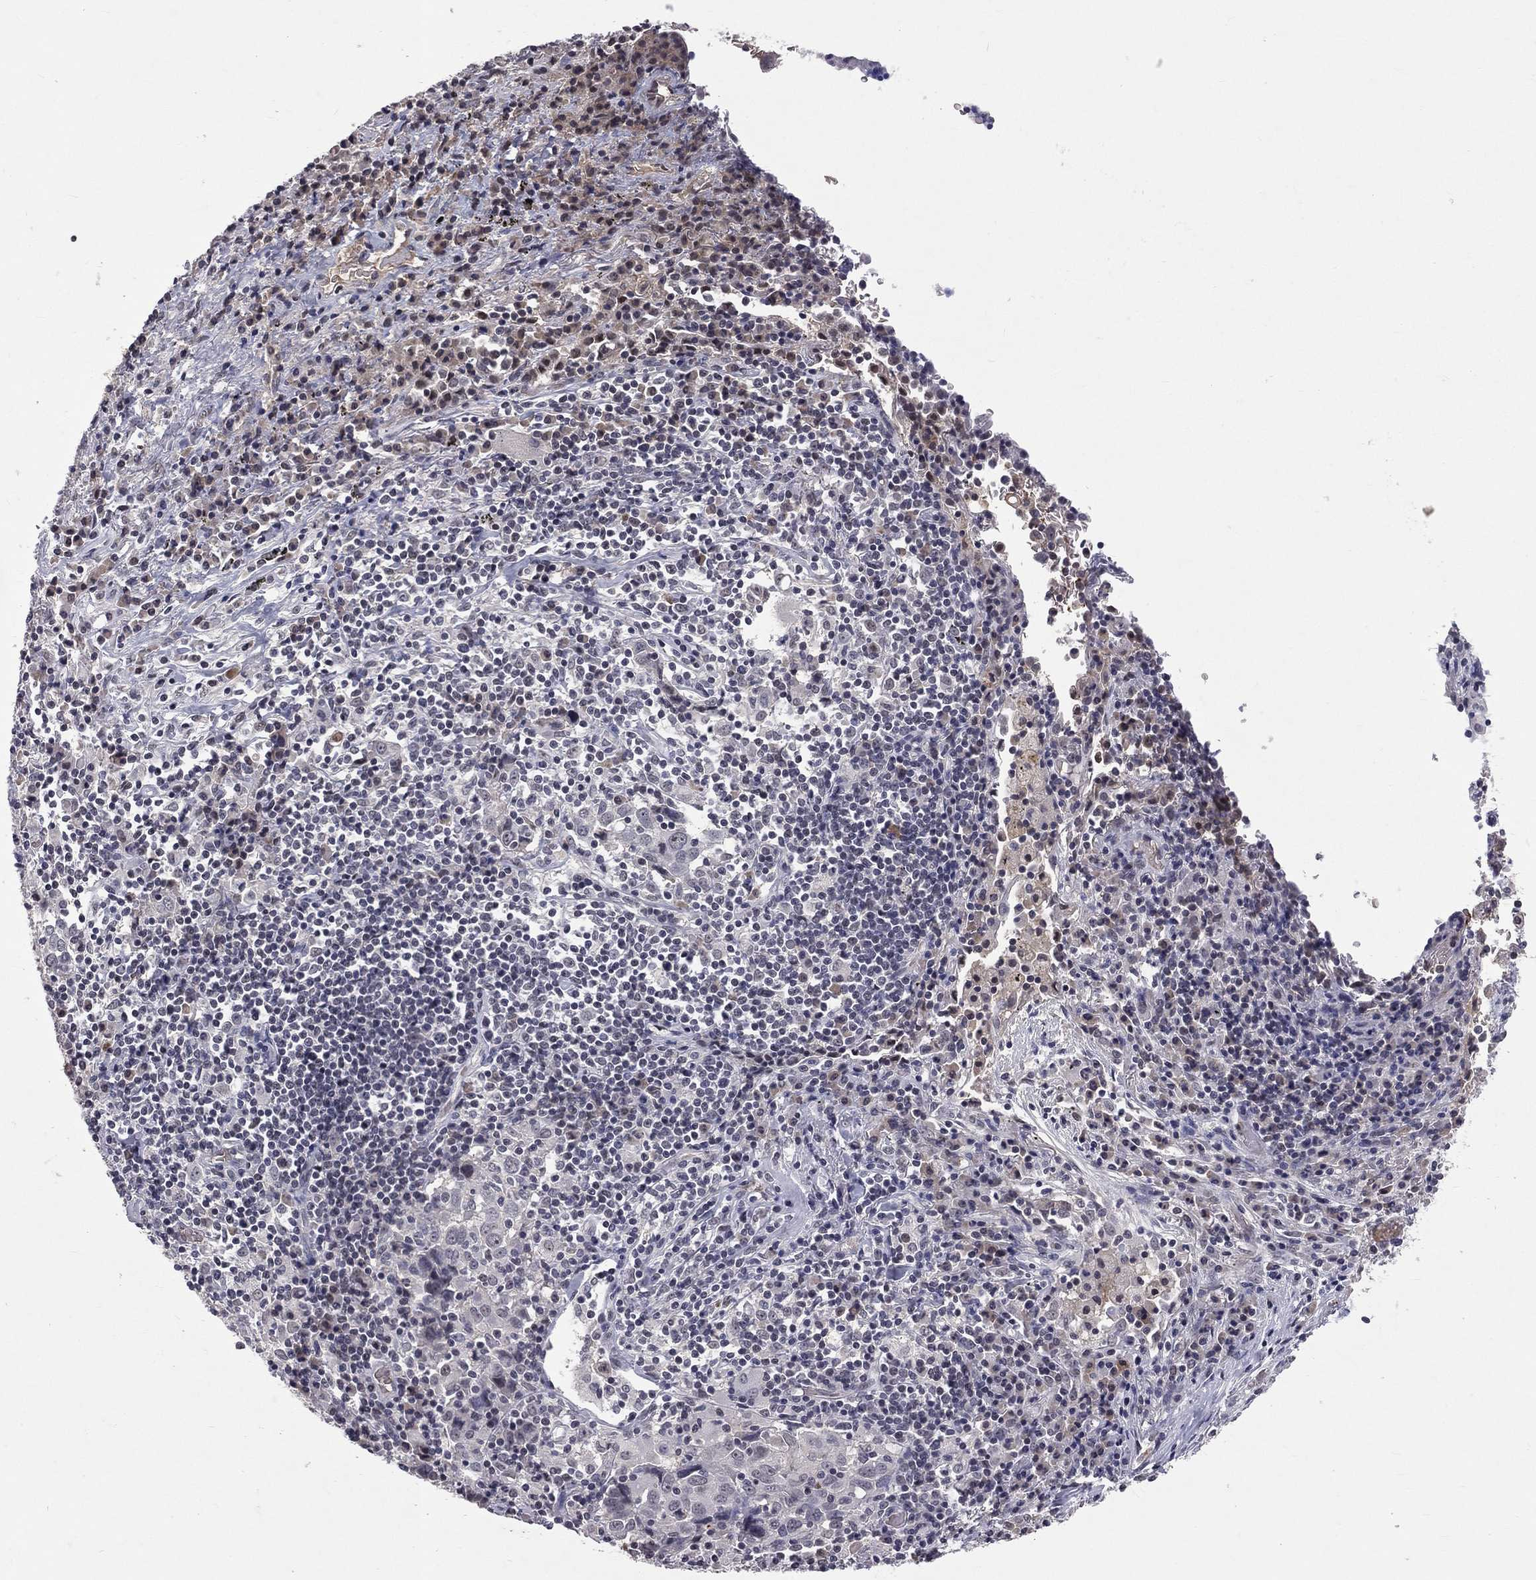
{"staining": {"intensity": "negative", "quantity": "none", "location": "none"}, "tissue": "lung cancer", "cell_type": "Tumor cells", "image_type": "cancer", "snomed": [{"axis": "morphology", "description": "Squamous cell carcinoma, NOS"}, {"axis": "topography", "description": "Lung"}], "caption": "Protein analysis of lung squamous cell carcinoma exhibits no significant staining in tumor cells.", "gene": "DSG4", "patient": {"sex": "male", "age": 57}}